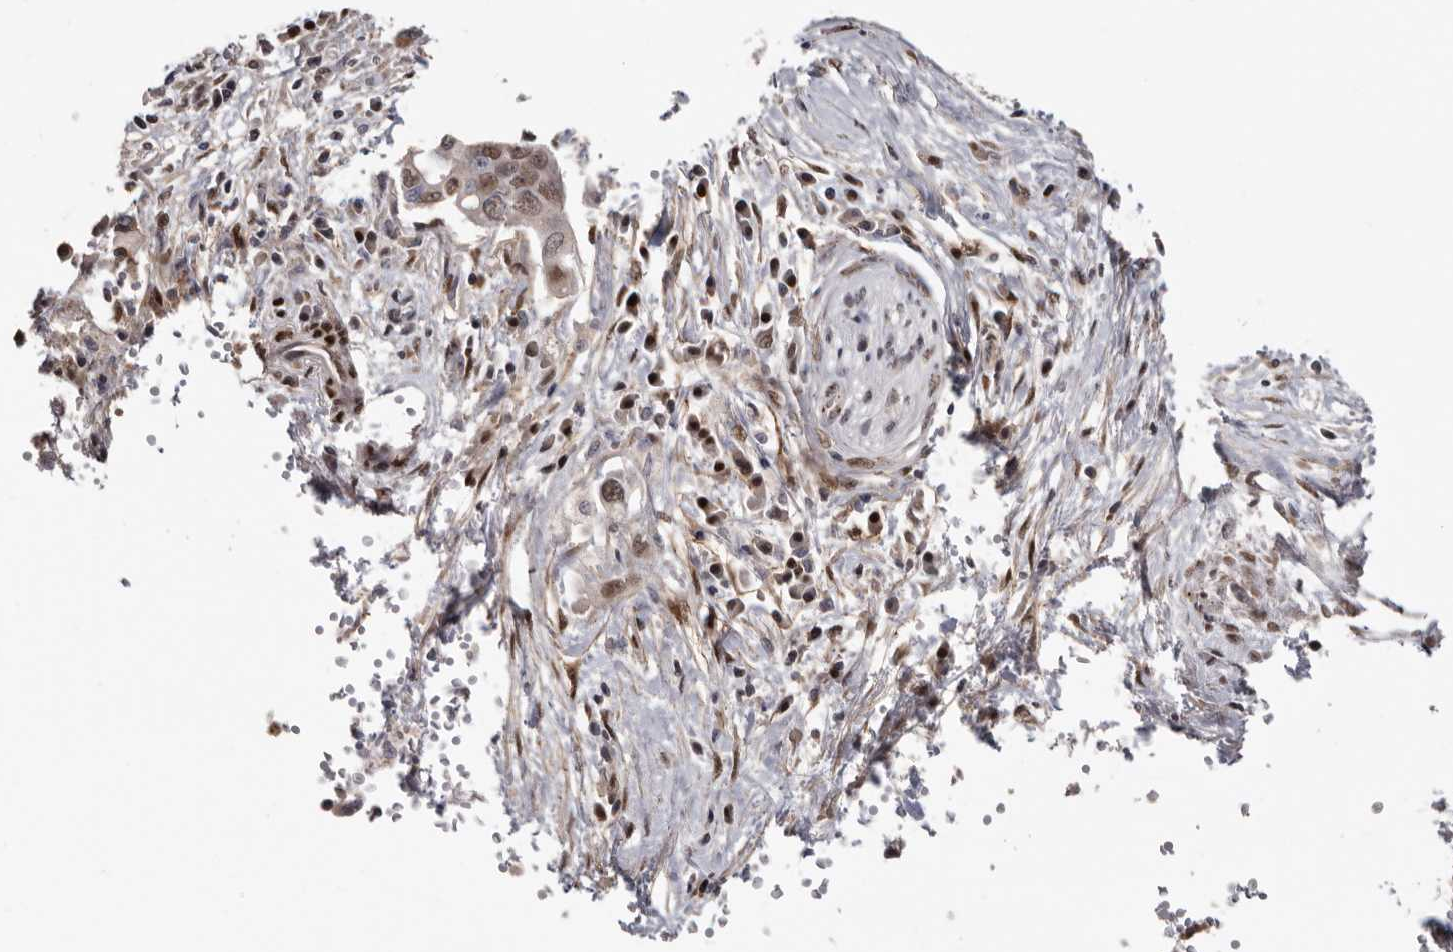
{"staining": {"intensity": "weak", "quantity": ">75%", "location": "nuclear"}, "tissue": "pancreatic cancer", "cell_type": "Tumor cells", "image_type": "cancer", "snomed": [{"axis": "morphology", "description": "Adenocarcinoma, NOS"}, {"axis": "topography", "description": "Pancreas"}], "caption": "Immunohistochemical staining of pancreatic cancer demonstrates low levels of weak nuclear positivity in approximately >75% of tumor cells.", "gene": "SMAD7", "patient": {"sex": "female", "age": 73}}